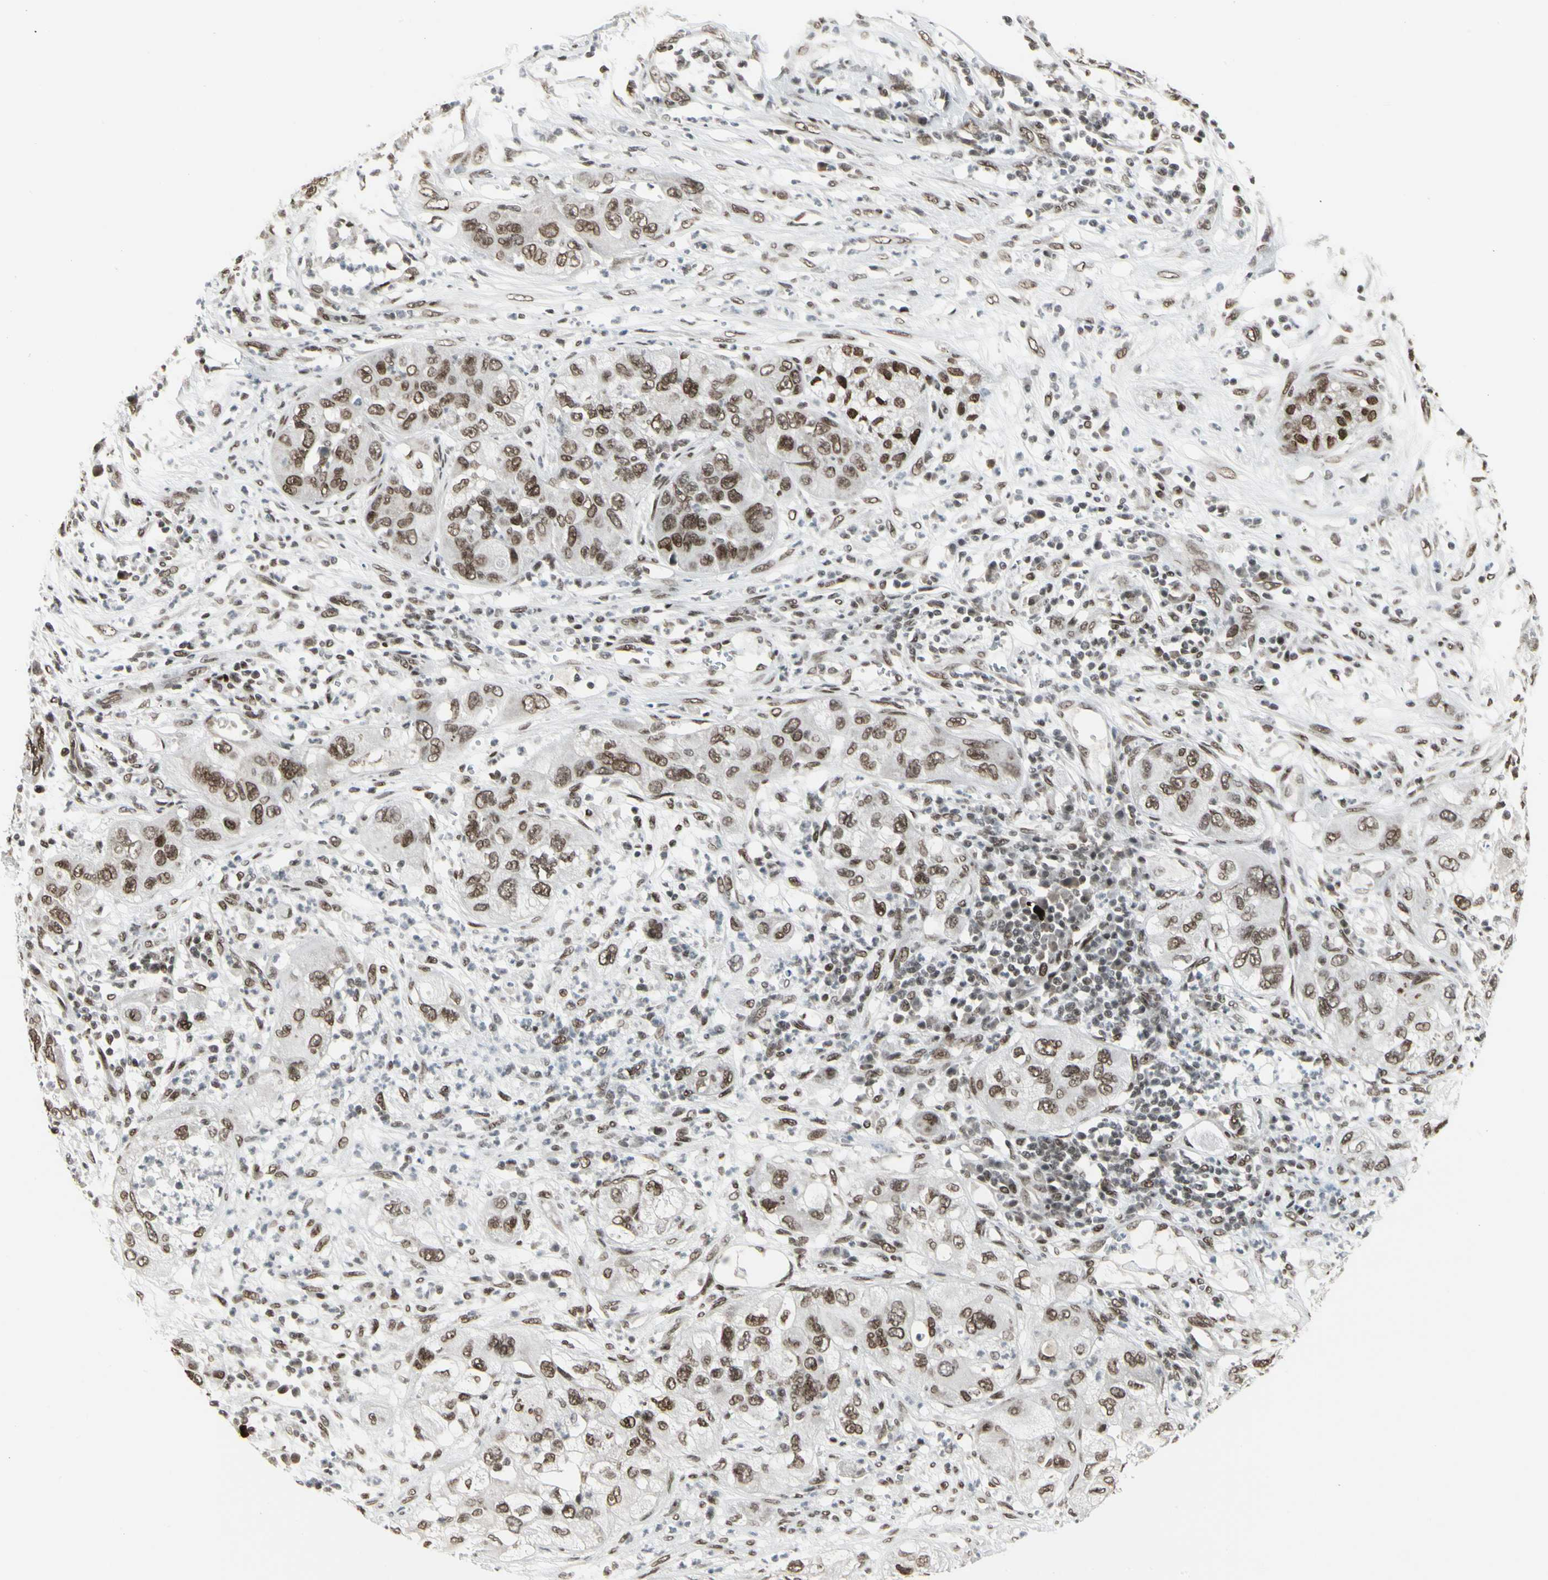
{"staining": {"intensity": "strong", "quantity": ">75%", "location": "nuclear"}, "tissue": "pancreatic cancer", "cell_type": "Tumor cells", "image_type": "cancer", "snomed": [{"axis": "morphology", "description": "Adenocarcinoma, NOS"}, {"axis": "topography", "description": "Pancreas"}], "caption": "Immunohistochemical staining of human pancreatic cancer (adenocarcinoma) displays high levels of strong nuclear positivity in about >75% of tumor cells.", "gene": "HMG20A", "patient": {"sex": "female", "age": 78}}